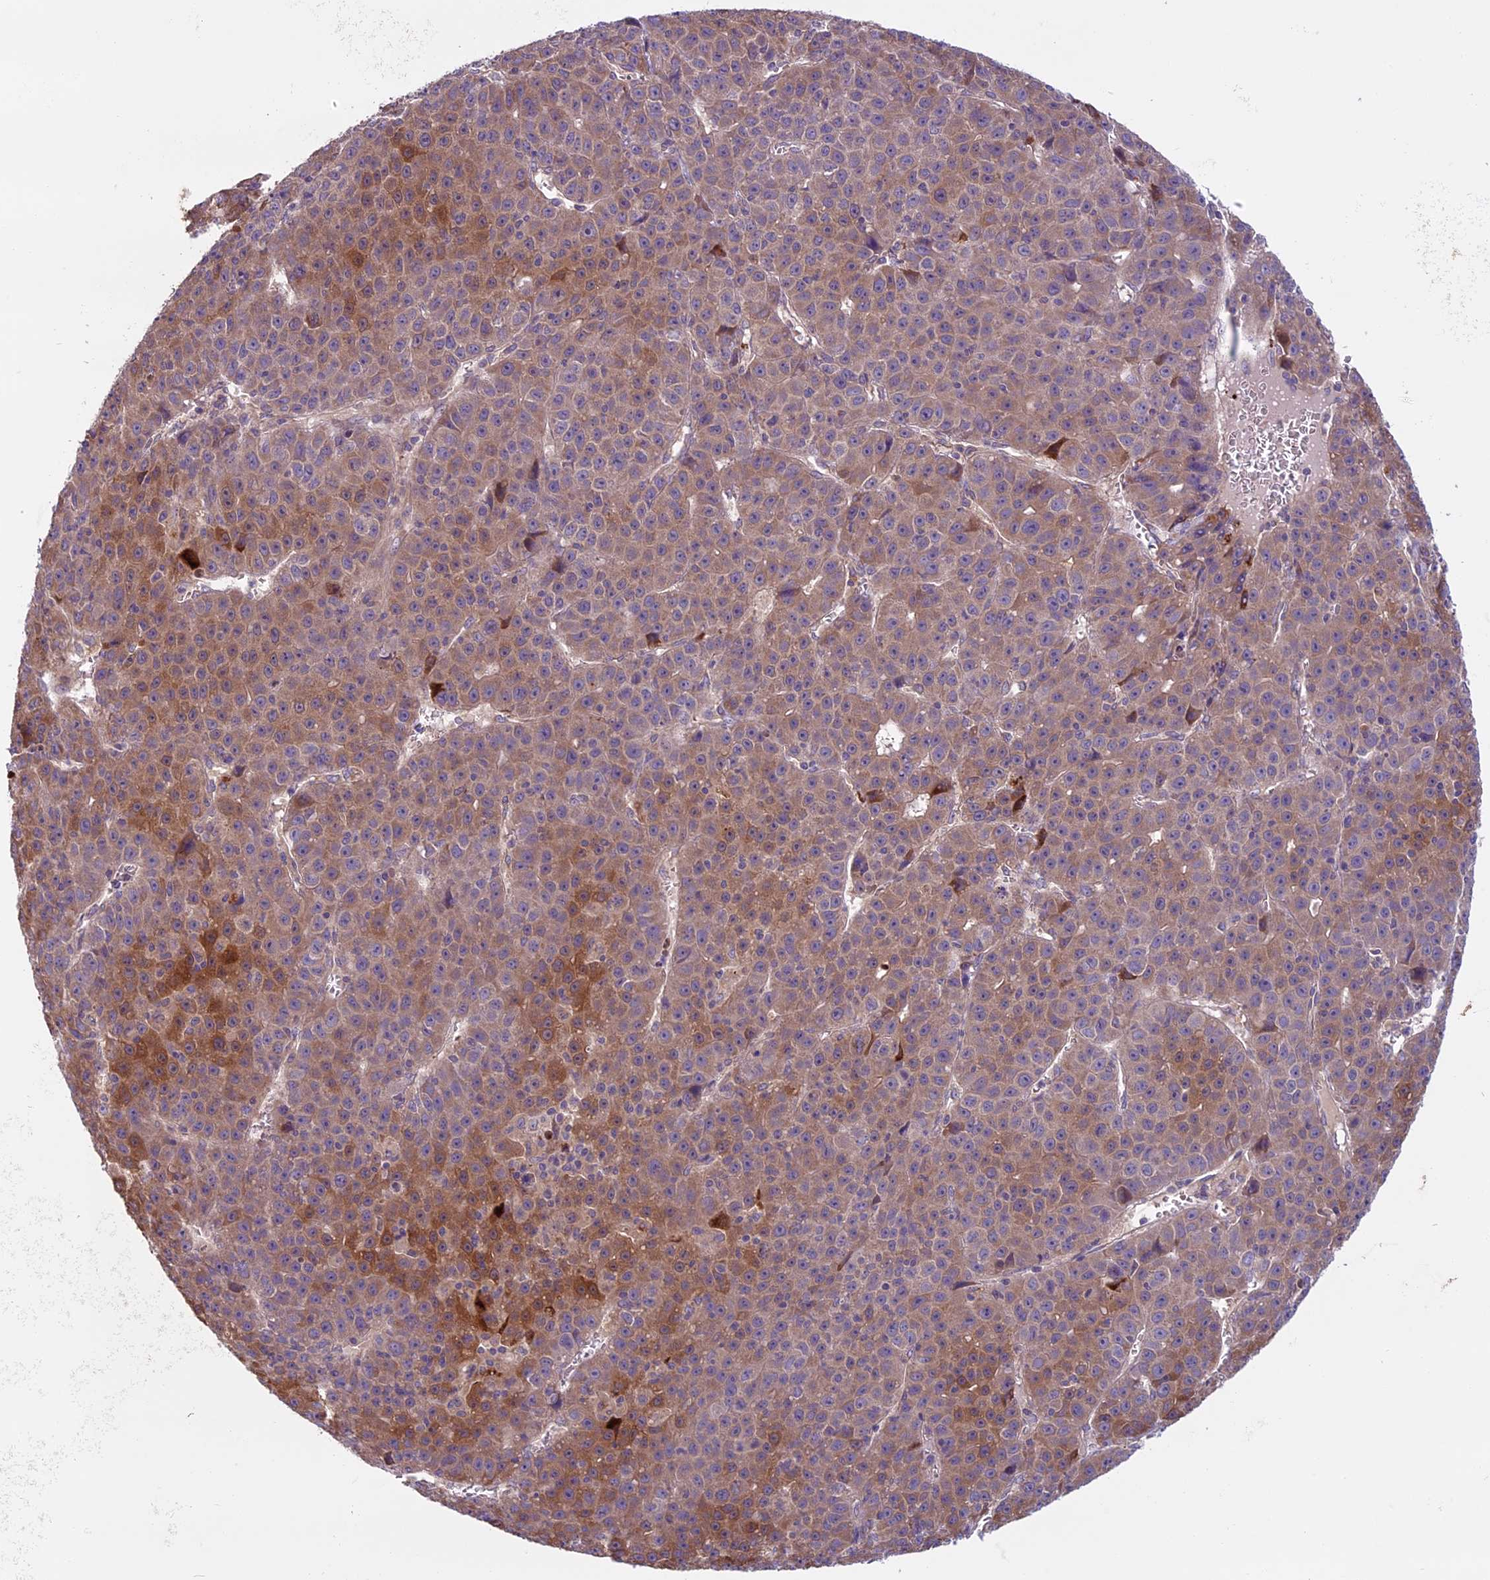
{"staining": {"intensity": "strong", "quantity": "25%-75%", "location": "cytoplasmic/membranous"}, "tissue": "liver cancer", "cell_type": "Tumor cells", "image_type": "cancer", "snomed": [{"axis": "morphology", "description": "Carcinoma, Hepatocellular, NOS"}, {"axis": "topography", "description": "Liver"}], "caption": "There is high levels of strong cytoplasmic/membranous expression in tumor cells of liver cancer (hepatocellular carcinoma), as demonstrated by immunohistochemical staining (brown color).", "gene": "DCTN5", "patient": {"sex": "female", "age": 53}}